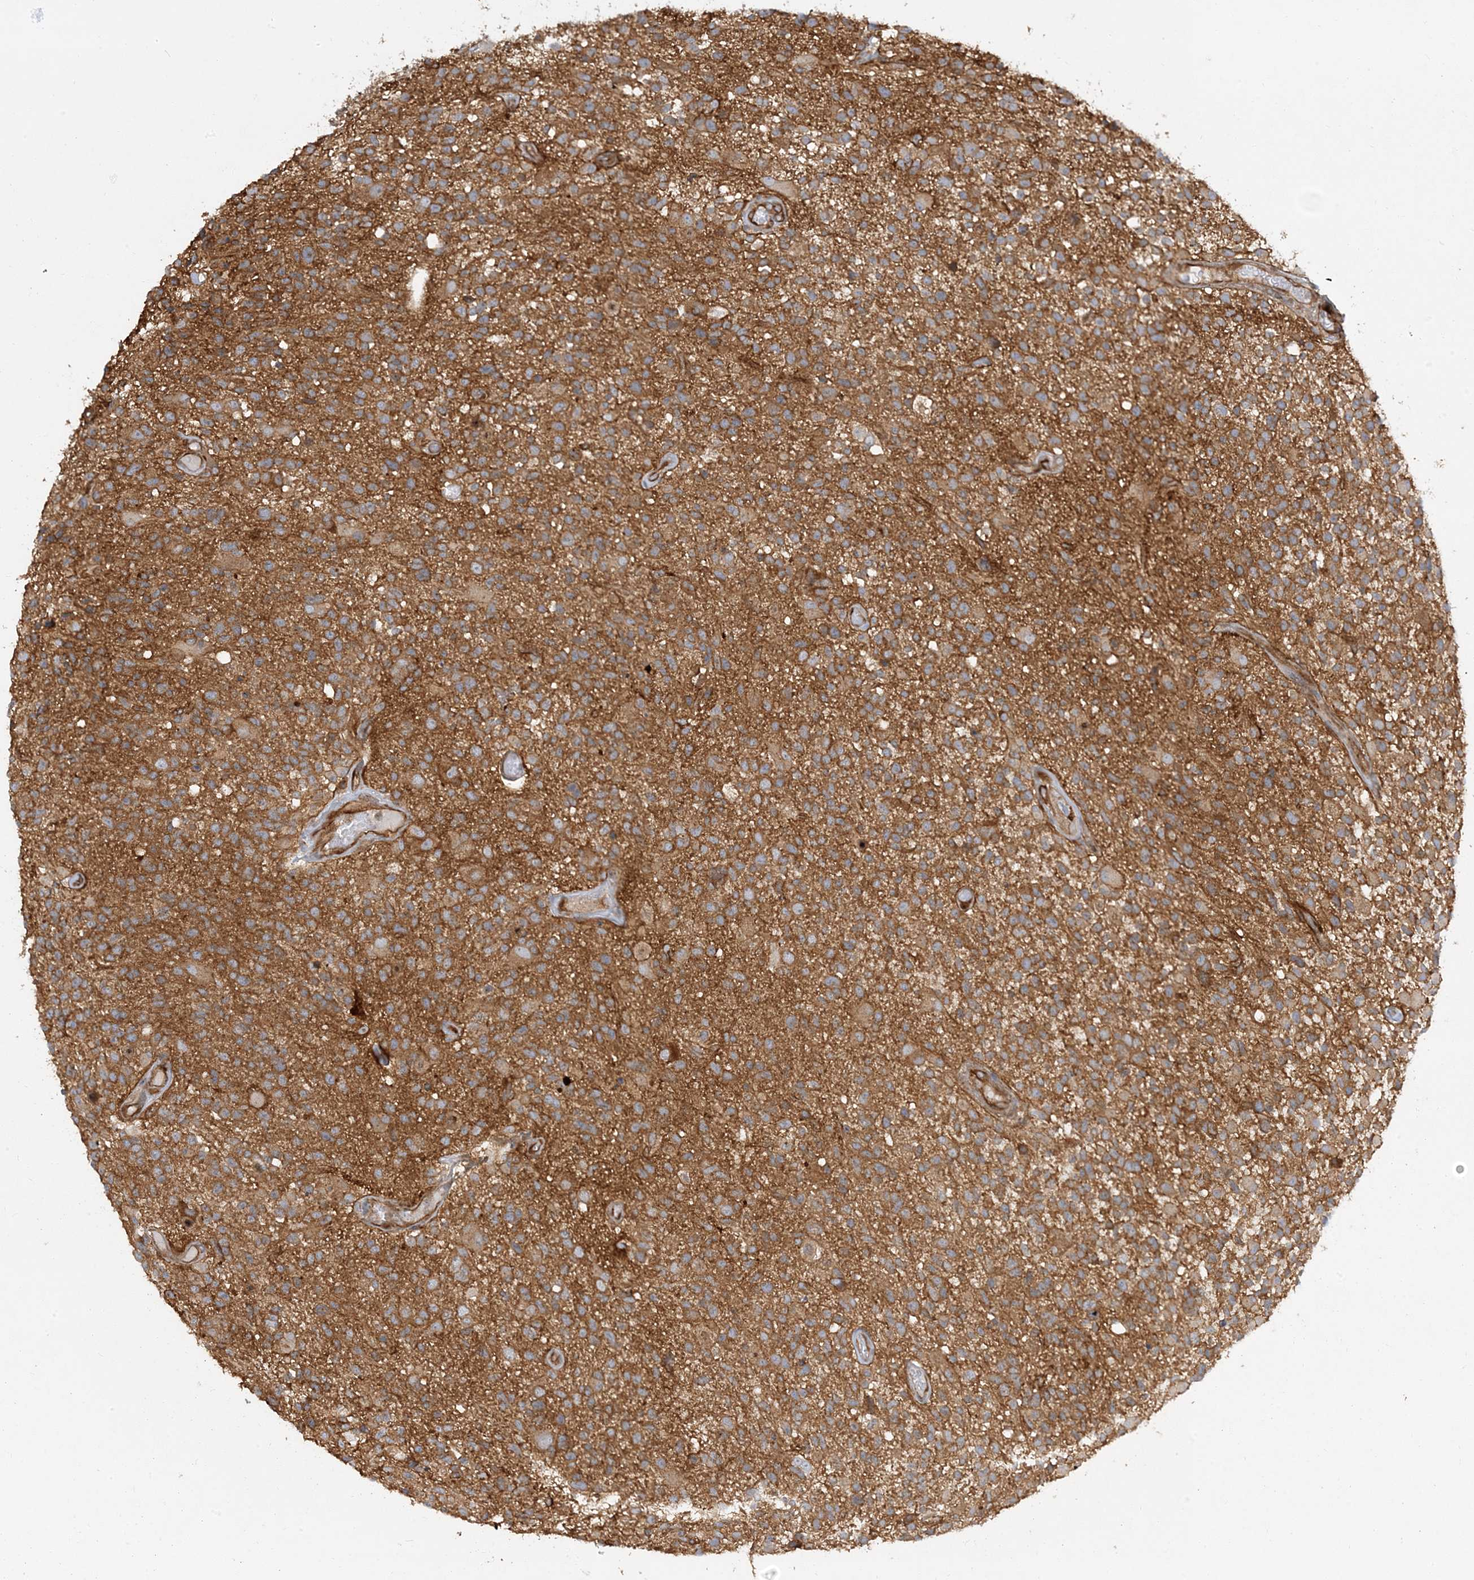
{"staining": {"intensity": "moderate", "quantity": "25%-75%", "location": "cytoplasmic/membranous"}, "tissue": "glioma", "cell_type": "Tumor cells", "image_type": "cancer", "snomed": [{"axis": "morphology", "description": "Glioma, malignant, High grade"}, {"axis": "morphology", "description": "Glioblastoma, NOS"}, {"axis": "topography", "description": "Brain"}], "caption": "The micrograph displays a brown stain indicating the presence of a protein in the cytoplasmic/membranous of tumor cells in glioma. (IHC, brightfield microscopy, high magnification).", "gene": "ATP23", "patient": {"sex": "male", "age": 60}}